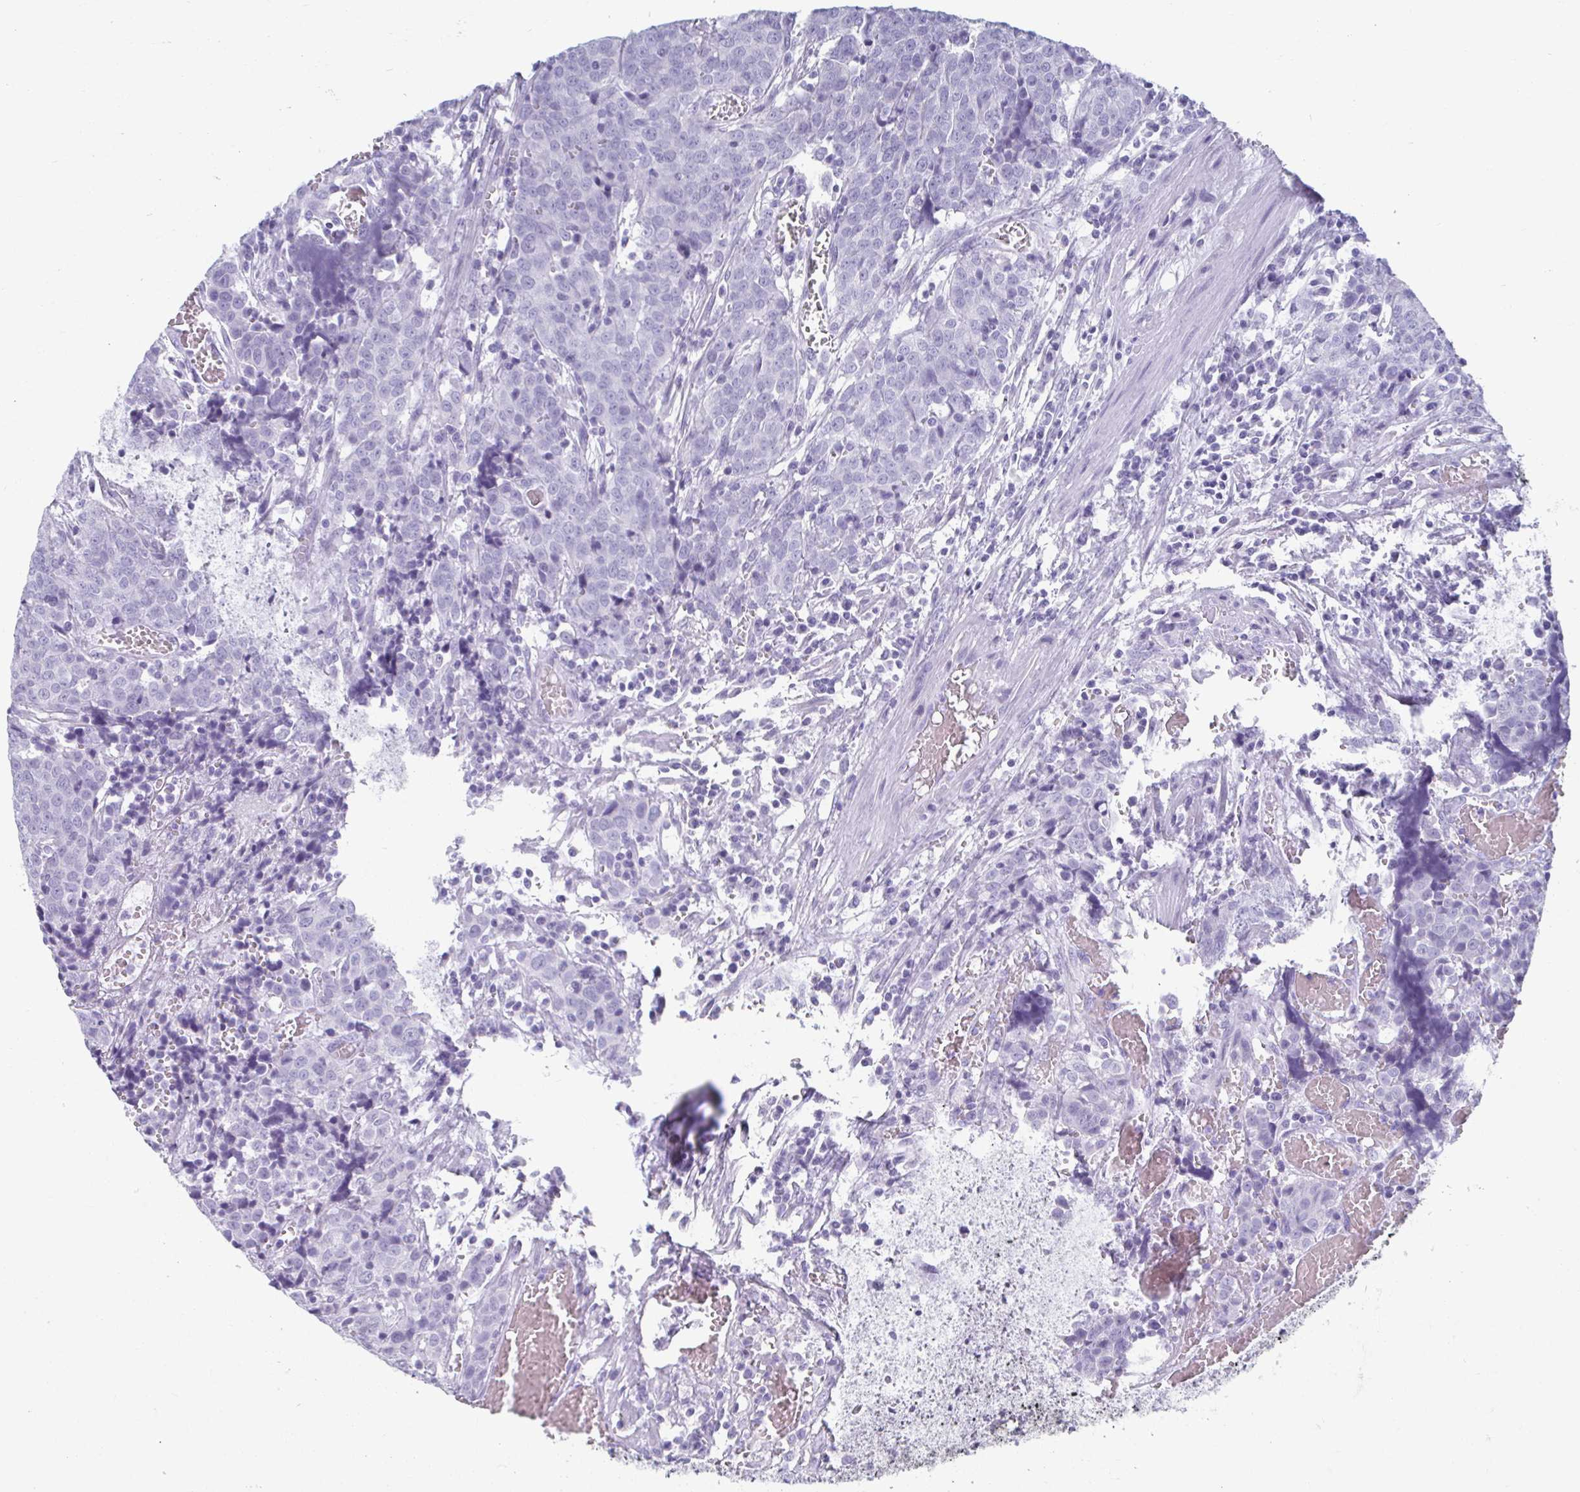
{"staining": {"intensity": "negative", "quantity": "none", "location": "none"}, "tissue": "prostate cancer", "cell_type": "Tumor cells", "image_type": "cancer", "snomed": [{"axis": "morphology", "description": "Adenocarcinoma, High grade"}, {"axis": "topography", "description": "Prostate and seminal vesicle, NOS"}], "caption": "DAB immunohistochemical staining of human prostate high-grade adenocarcinoma exhibits no significant expression in tumor cells.", "gene": "GHRL", "patient": {"sex": "male", "age": 60}}